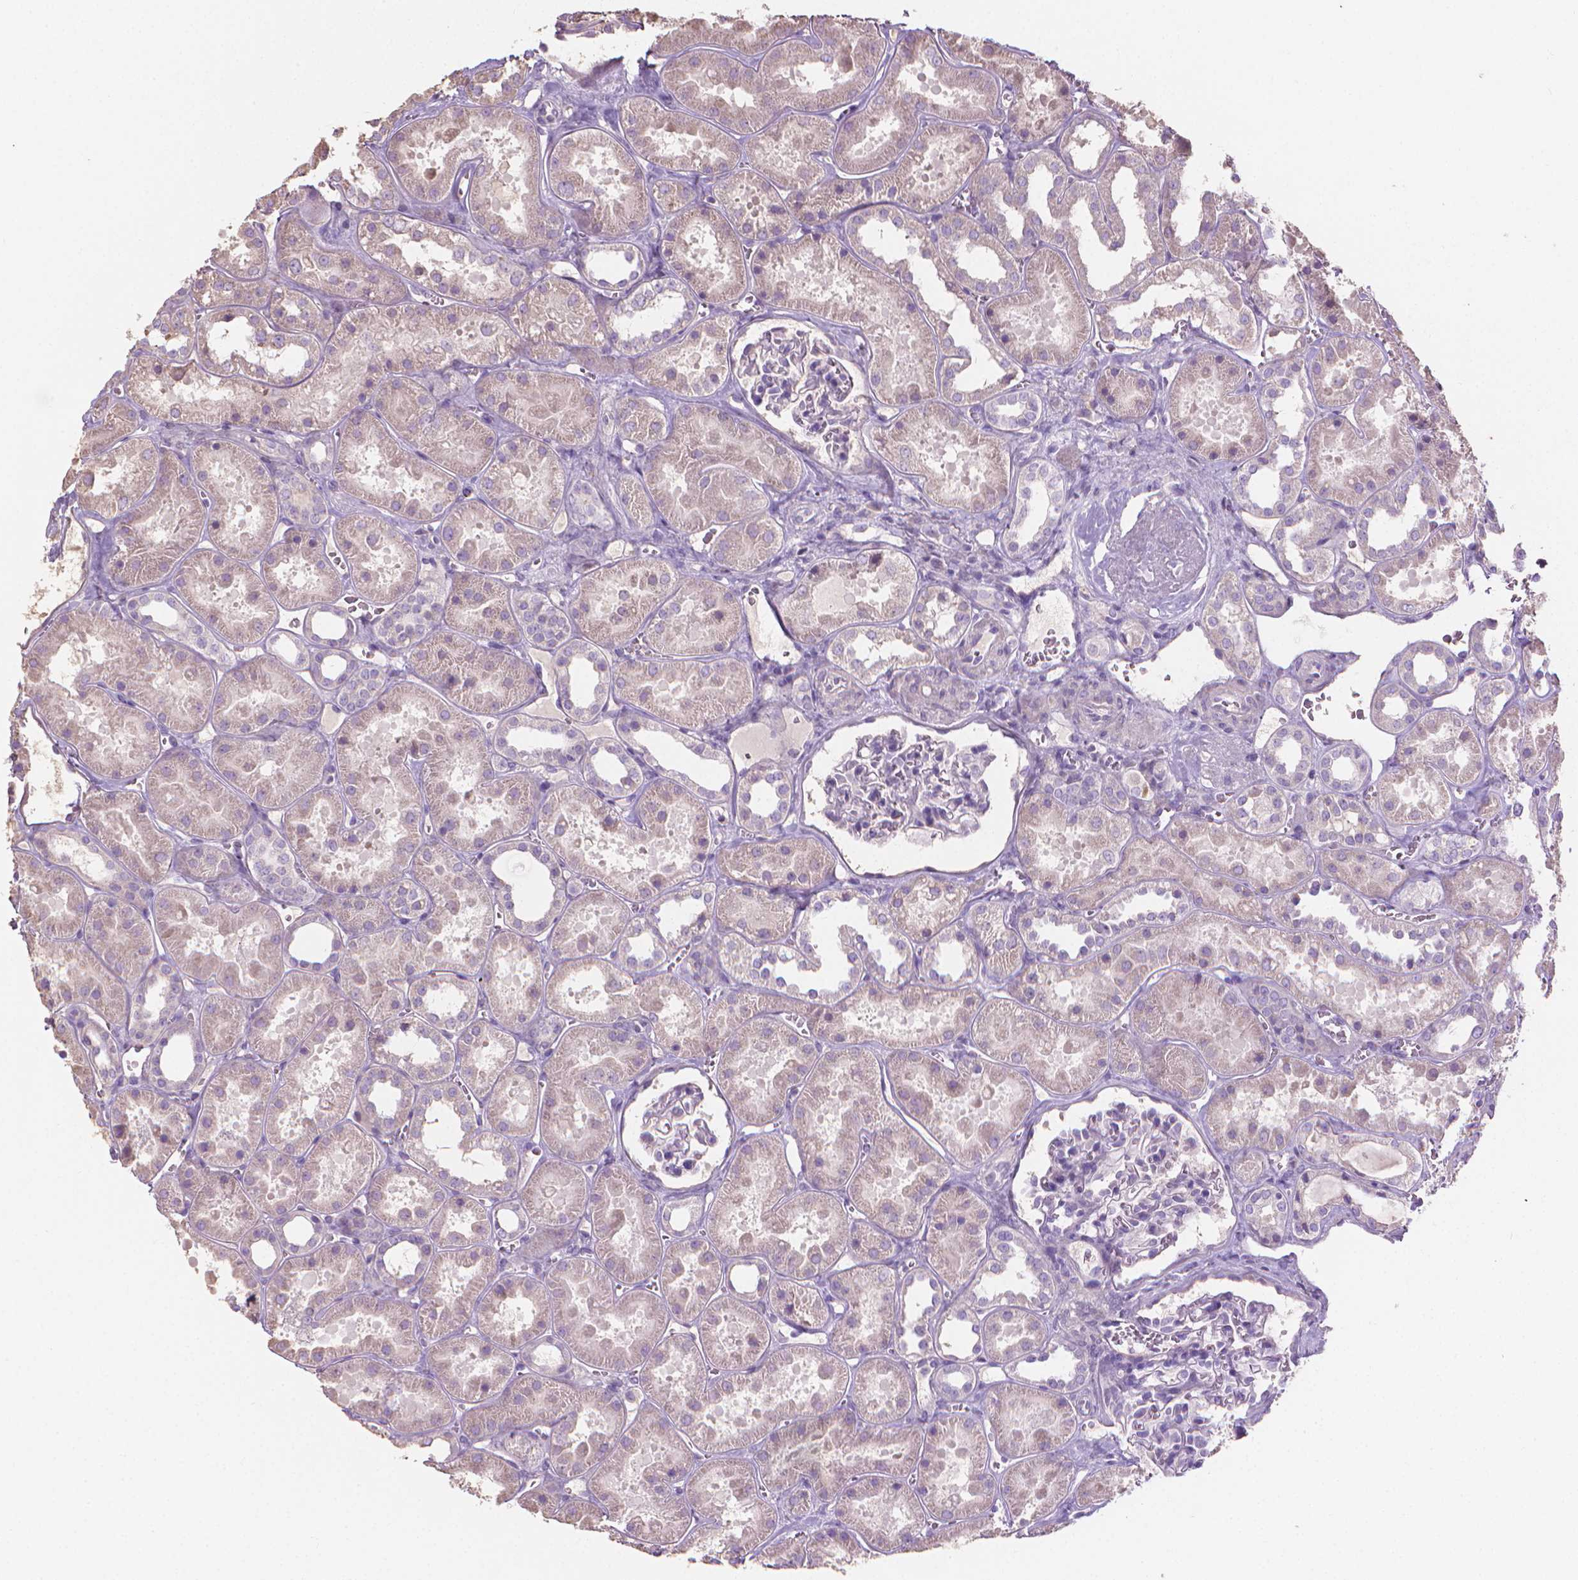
{"staining": {"intensity": "negative", "quantity": "none", "location": "none"}, "tissue": "kidney", "cell_type": "Cells in glomeruli", "image_type": "normal", "snomed": [{"axis": "morphology", "description": "Normal tissue, NOS"}, {"axis": "topography", "description": "Kidney"}], "caption": "Immunohistochemistry (IHC) photomicrograph of normal kidney stained for a protein (brown), which displays no positivity in cells in glomeruli. (Brightfield microscopy of DAB immunohistochemistry at high magnification).", "gene": "CABCOCO1", "patient": {"sex": "female", "age": 41}}